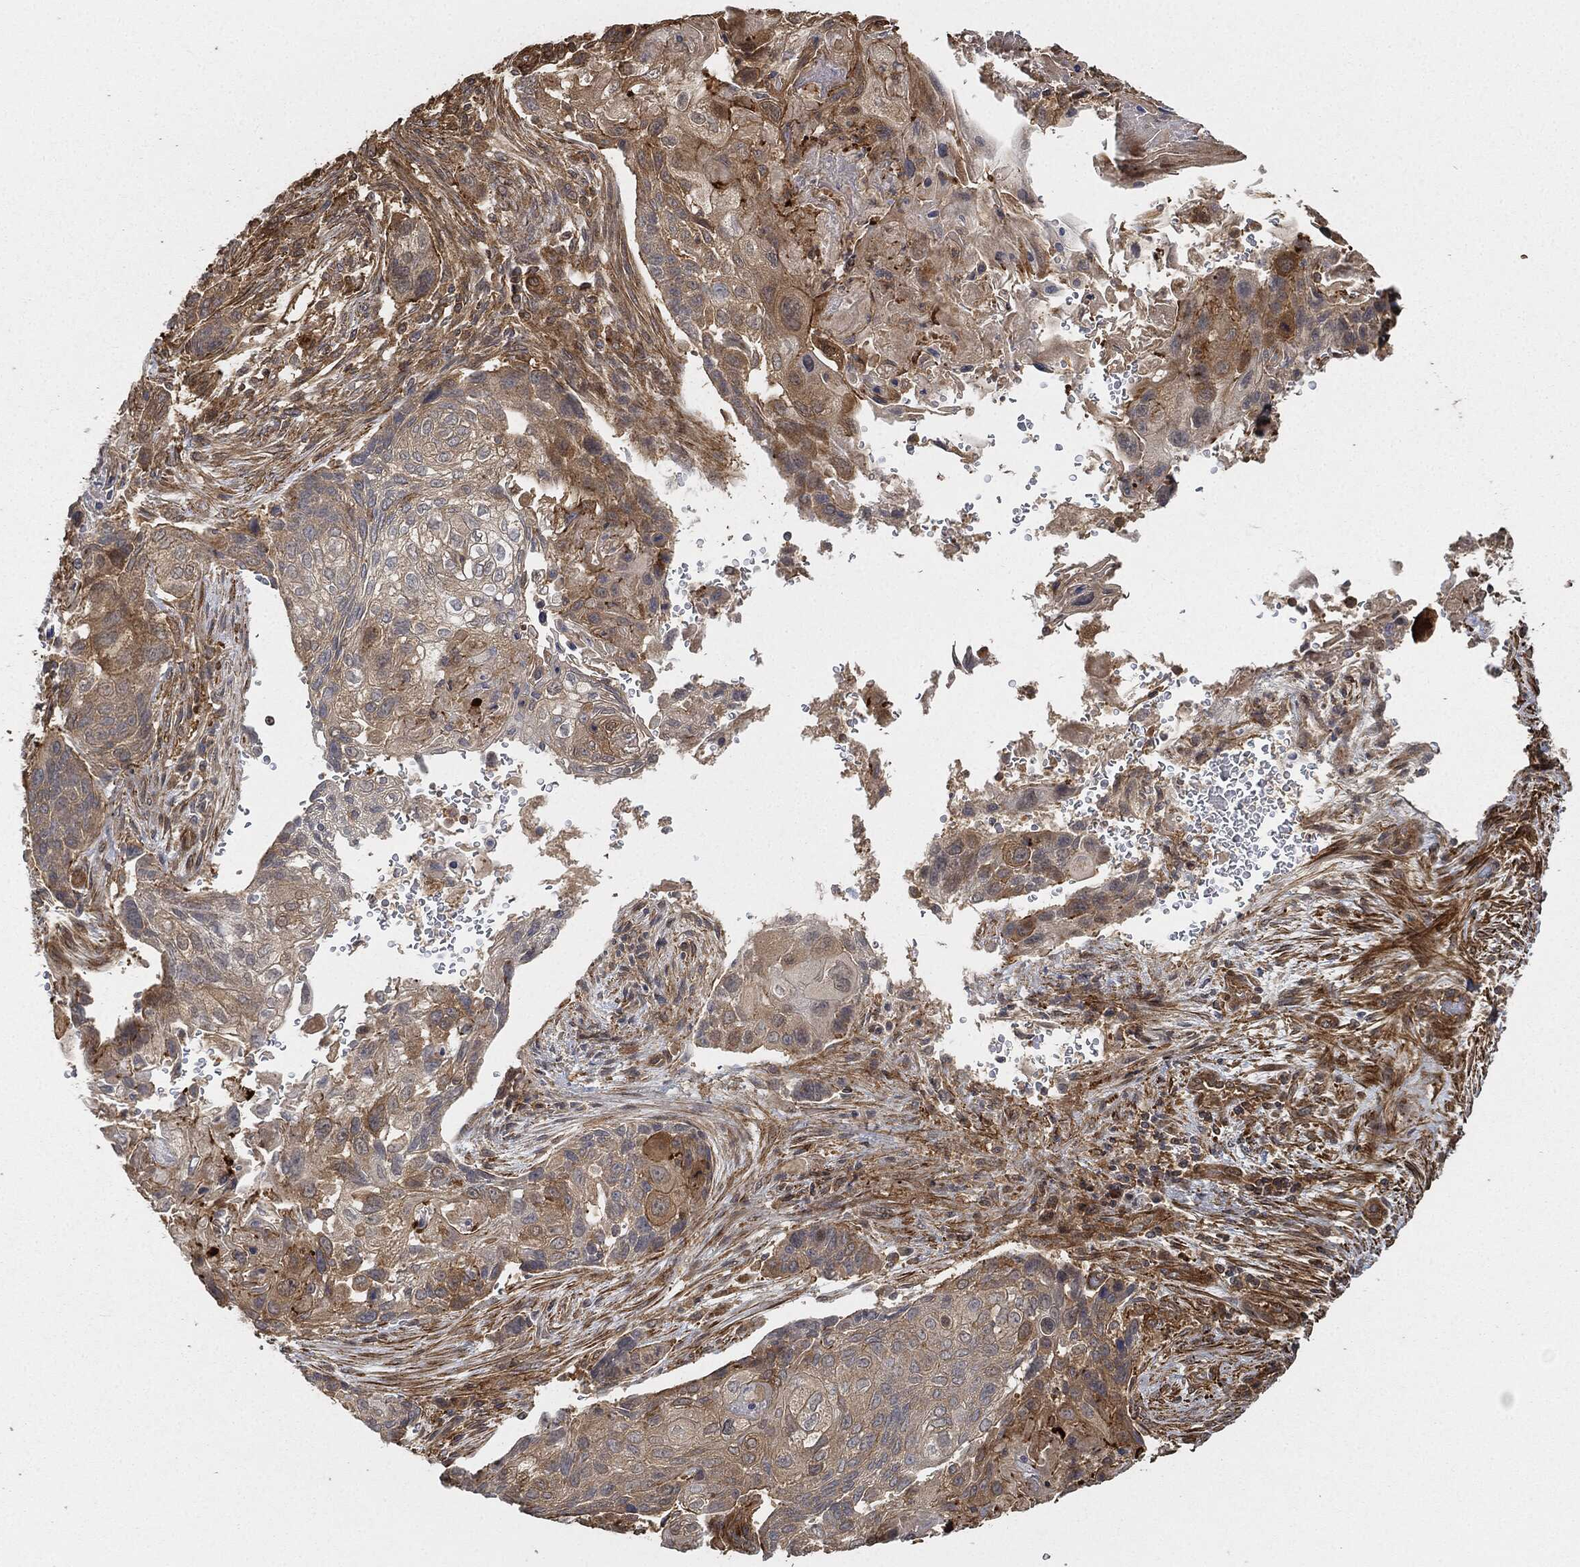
{"staining": {"intensity": "moderate", "quantity": "25%-75%", "location": "cytoplasmic/membranous"}, "tissue": "lung cancer", "cell_type": "Tumor cells", "image_type": "cancer", "snomed": [{"axis": "morphology", "description": "Normal tissue, NOS"}, {"axis": "morphology", "description": "Squamous cell carcinoma, NOS"}, {"axis": "topography", "description": "Bronchus"}, {"axis": "topography", "description": "Lung"}], "caption": "Moderate cytoplasmic/membranous expression is present in about 25%-75% of tumor cells in lung cancer (squamous cell carcinoma).", "gene": "TPT1", "patient": {"sex": "male", "age": 69}}